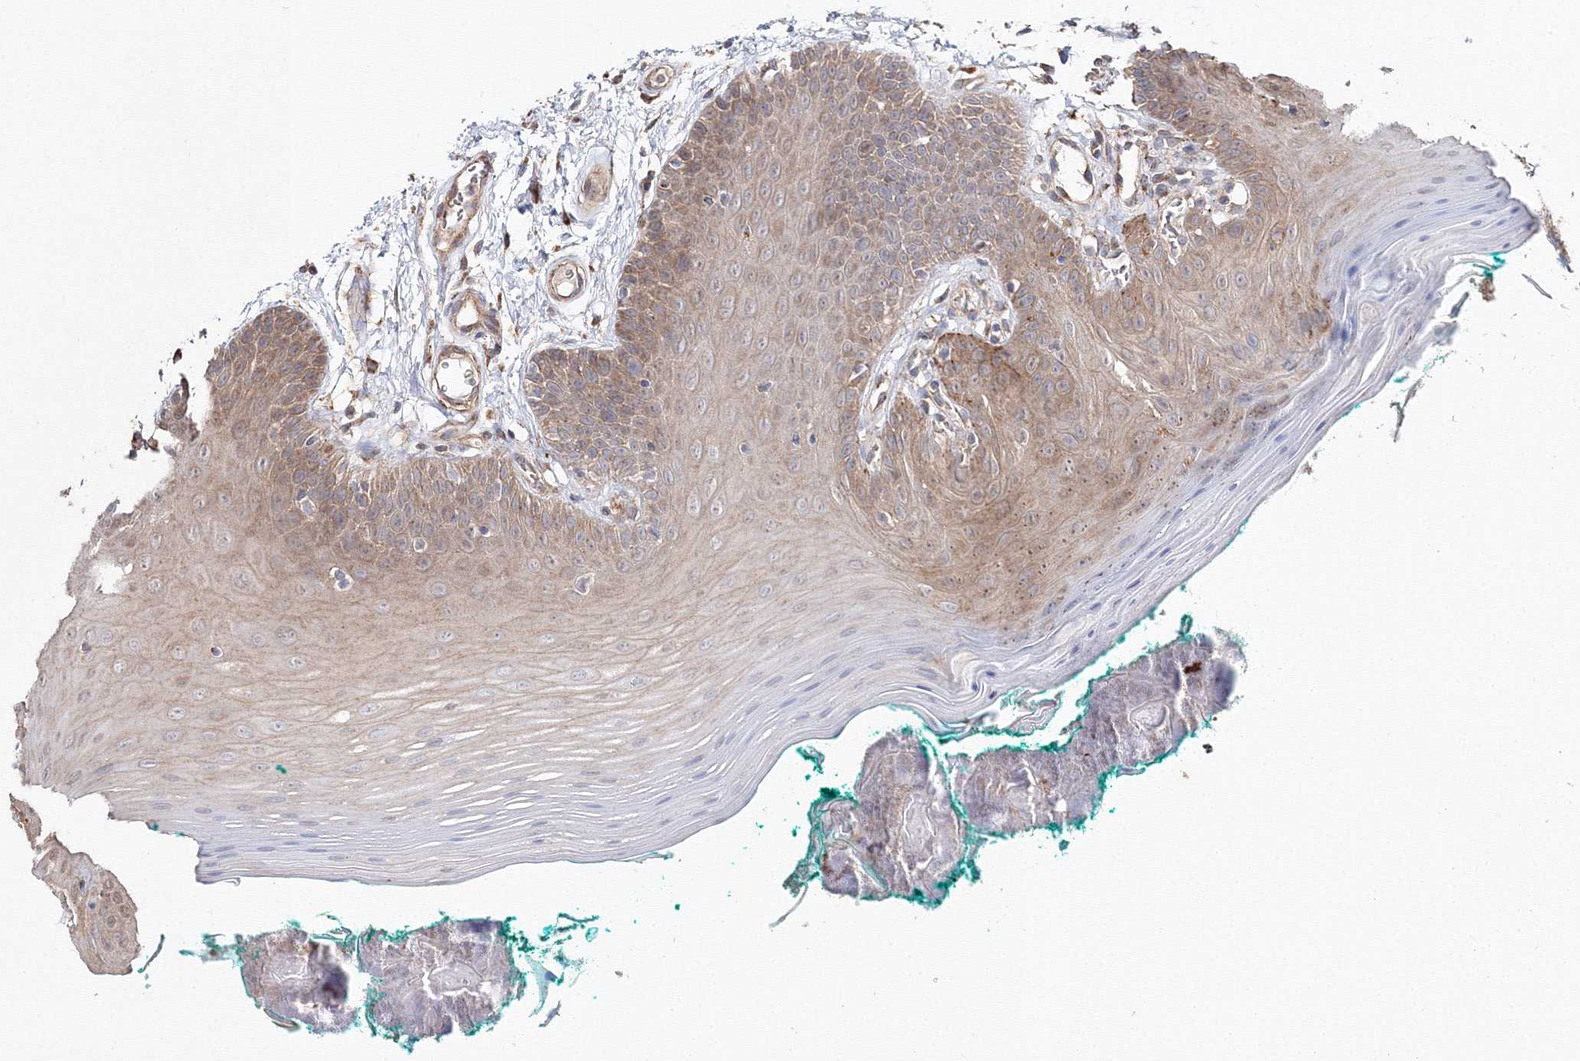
{"staining": {"intensity": "moderate", "quantity": ">75%", "location": "cytoplasmic/membranous"}, "tissue": "oral mucosa", "cell_type": "Squamous epithelial cells", "image_type": "normal", "snomed": [{"axis": "morphology", "description": "Normal tissue, NOS"}, {"axis": "topography", "description": "Skeletal muscle"}, {"axis": "topography", "description": "Oral tissue"}], "caption": "Immunohistochemistry photomicrograph of benign oral mucosa: human oral mucosa stained using IHC shows medium levels of moderate protein expression localized specifically in the cytoplasmic/membranous of squamous epithelial cells, appearing as a cytoplasmic/membranous brown color.", "gene": "DDO", "patient": {"sex": "male", "age": 58}}